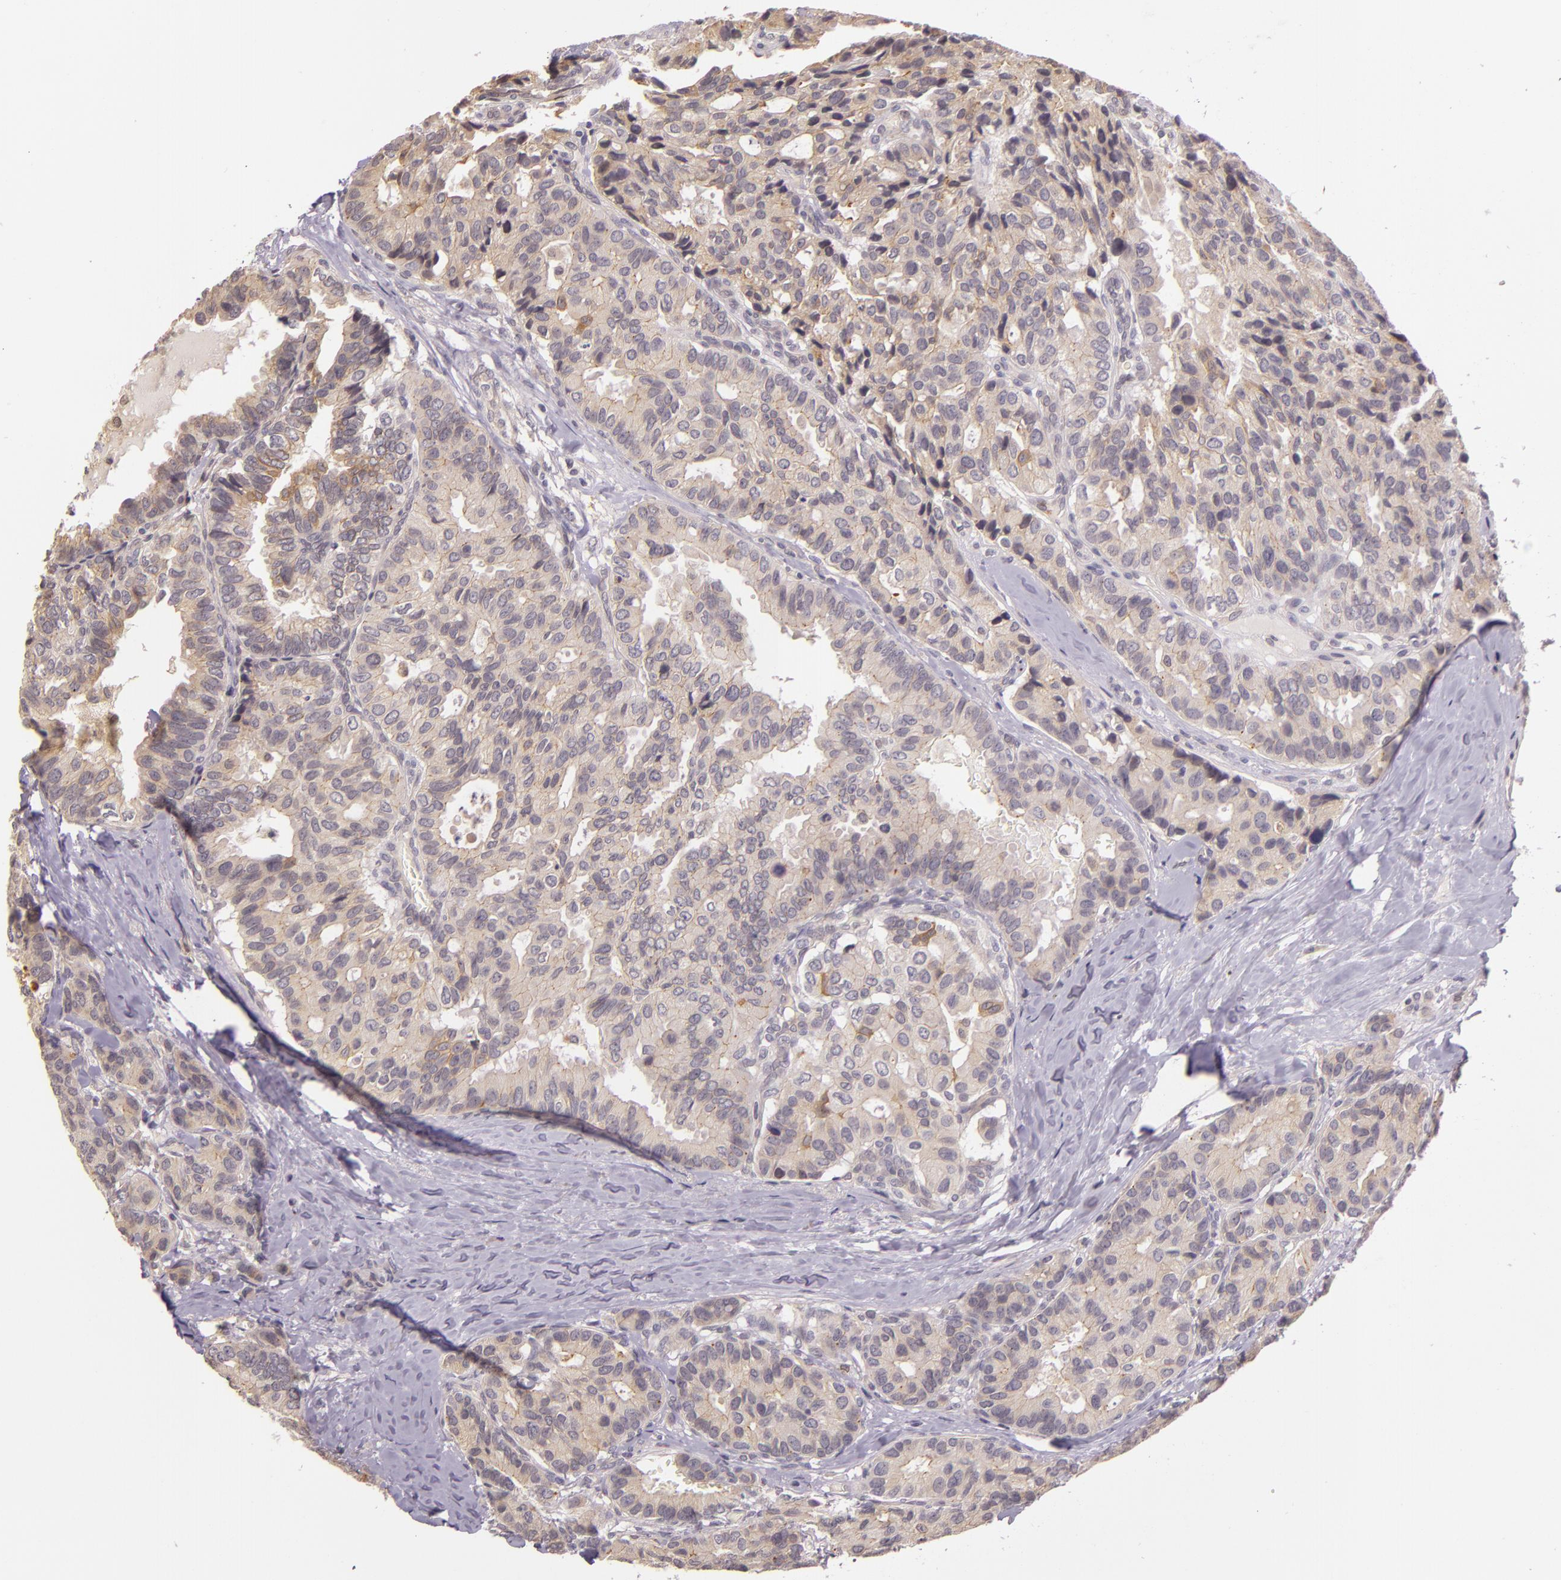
{"staining": {"intensity": "weak", "quantity": ">75%", "location": "cytoplasmic/membranous"}, "tissue": "breast cancer", "cell_type": "Tumor cells", "image_type": "cancer", "snomed": [{"axis": "morphology", "description": "Duct carcinoma"}, {"axis": "topography", "description": "Breast"}], "caption": "High-power microscopy captured an immunohistochemistry micrograph of breast cancer (infiltrating ductal carcinoma), revealing weak cytoplasmic/membranous expression in approximately >75% of tumor cells.", "gene": "ARMH4", "patient": {"sex": "female", "age": 69}}